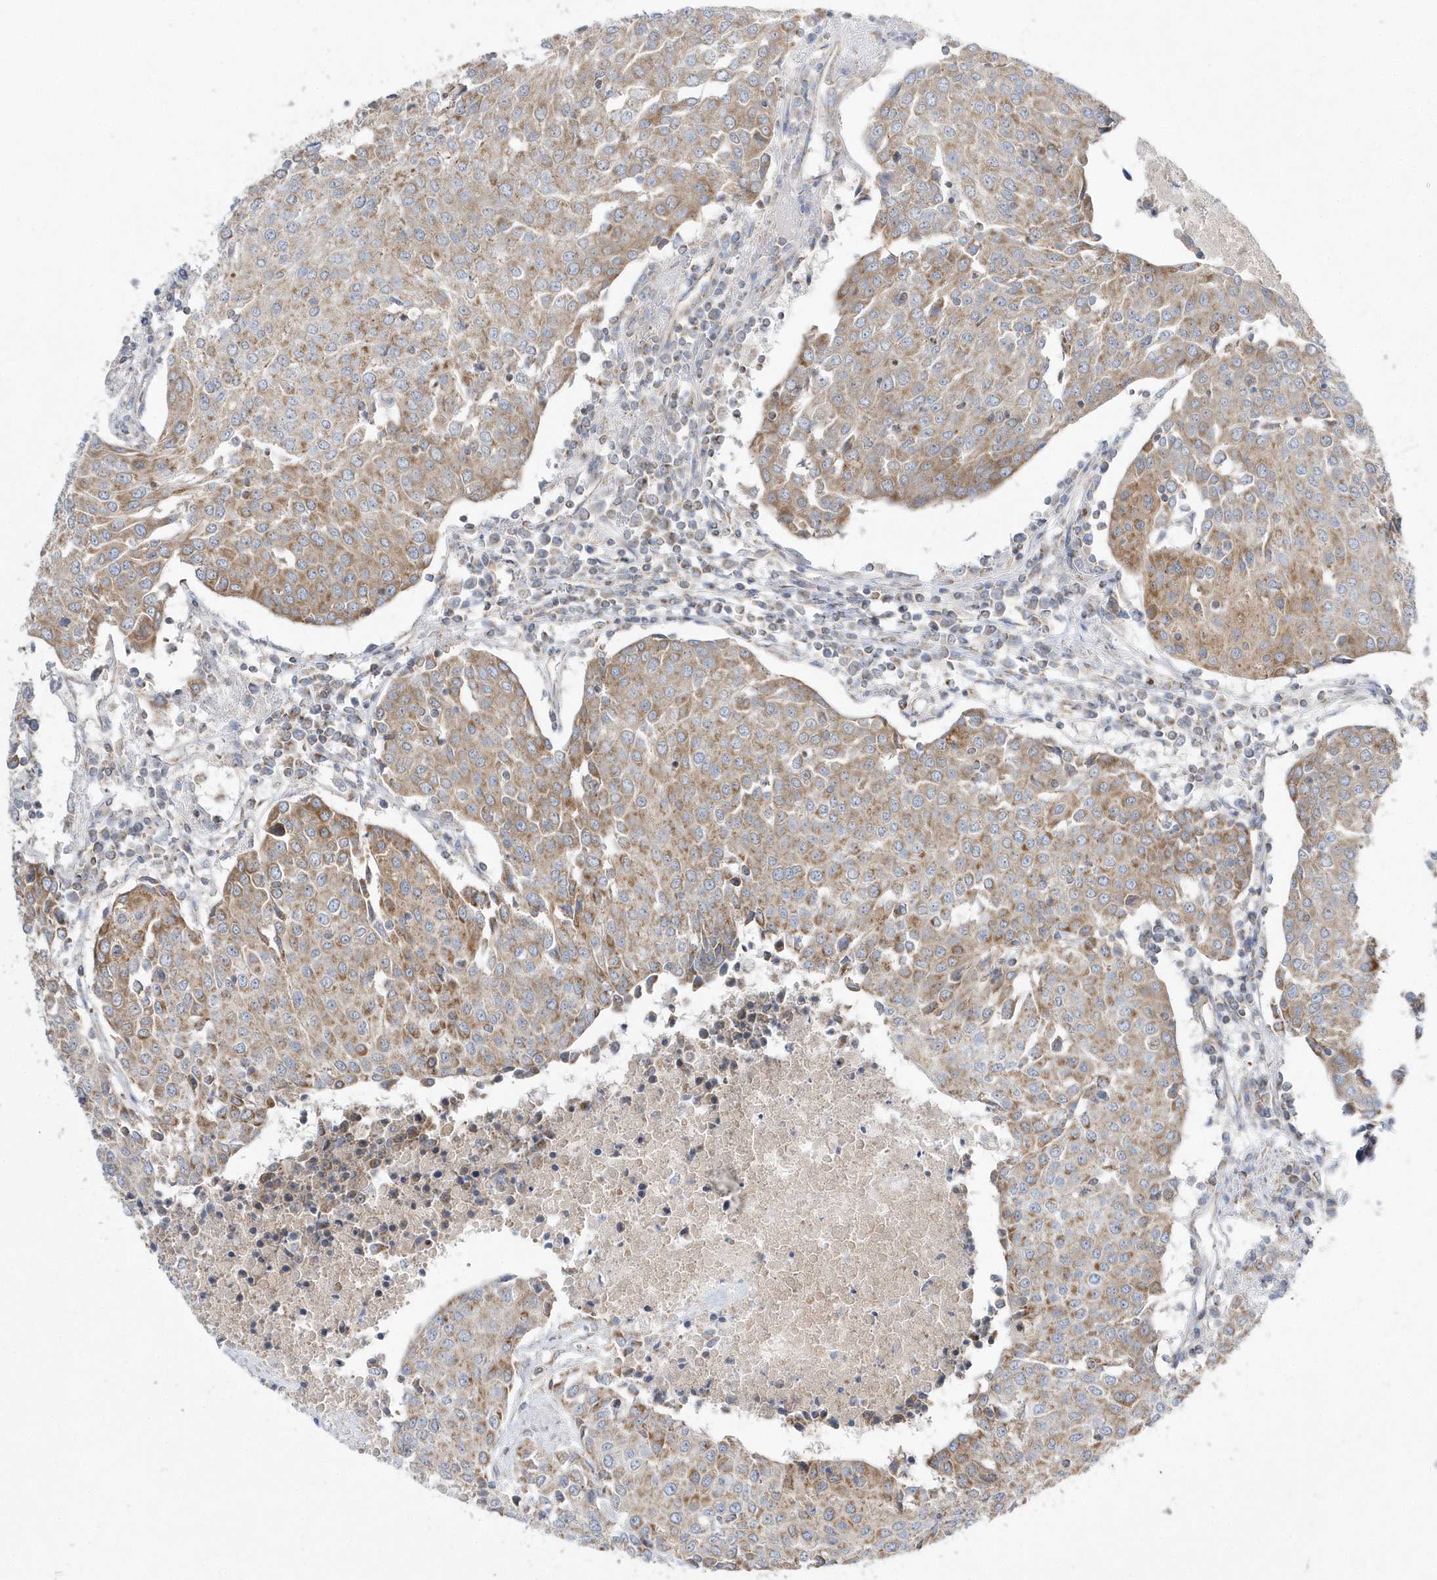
{"staining": {"intensity": "moderate", "quantity": ">75%", "location": "cytoplasmic/membranous"}, "tissue": "urothelial cancer", "cell_type": "Tumor cells", "image_type": "cancer", "snomed": [{"axis": "morphology", "description": "Urothelial carcinoma, High grade"}, {"axis": "topography", "description": "Urinary bladder"}], "caption": "Tumor cells reveal medium levels of moderate cytoplasmic/membranous expression in approximately >75% of cells in human urothelial cancer.", "gene": "OPA1", "patient": {"sex": "female", "age": 85}}